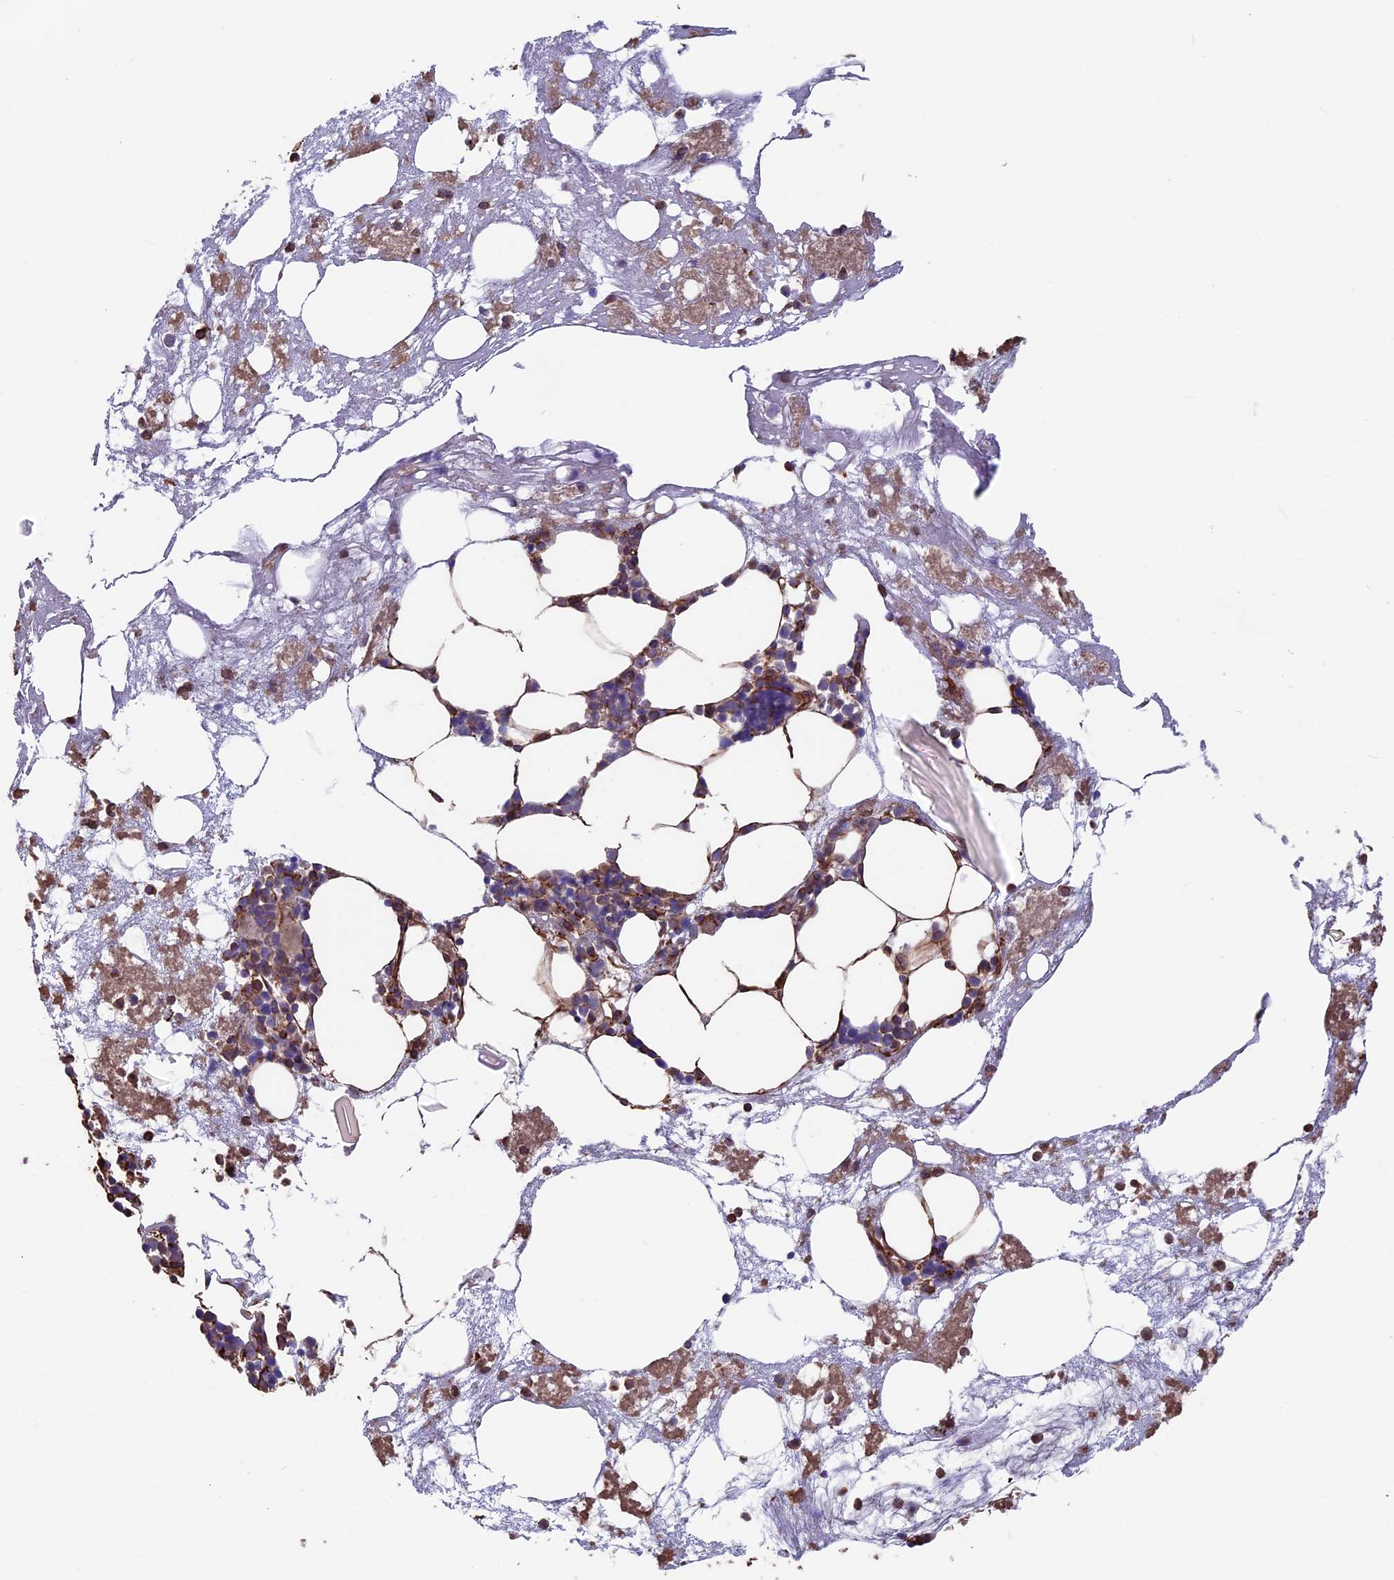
{"staining": {"intensity": "moderate", "quantity": ">75%", "location": "cytoplasmic/membranous"}, "tissue": "bone marrow", "cell_type": "Hematopoietic cells", "image_type": "normal", "snomed": [{"axis": "morphology", "description": "Normal tissue, NOS"}, {"axis": "topography", "description": "Bone marrow"}], "caption": "DAB immunohistochemical staining of benign bone marrow shows moderate cytoplasmic/membranous protein positivity in approximately >75% of hematopoietic cells. (DAB (3,3'-diaminobenzidine) IHC, brown staining for protein, blue staining for nuclei).", "gene": "SEH1L", "patient": {"sex": "male", "age": 80}}